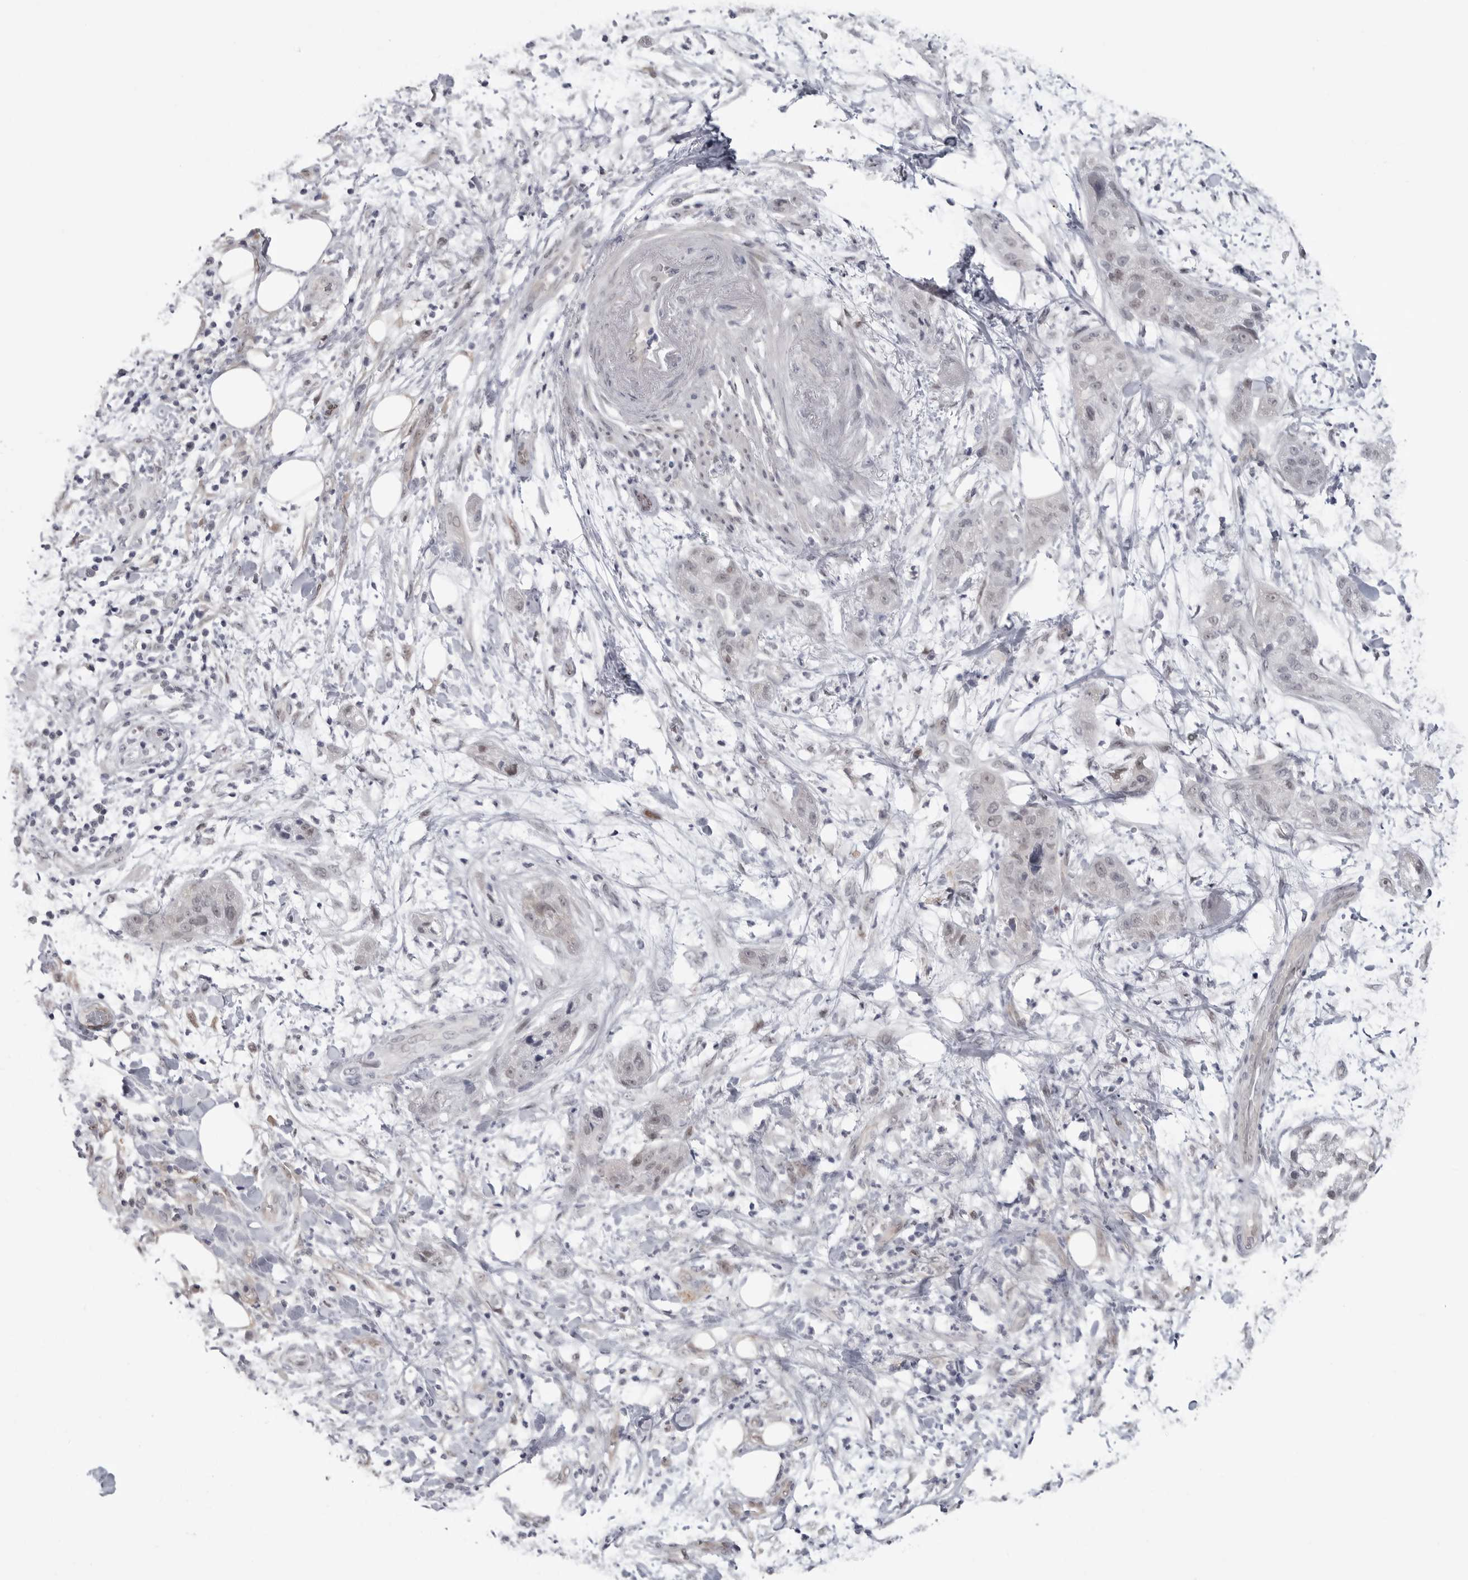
{"staining": {"intensity": "weak", "quantity": "25%-75%", "location": "nuclear"}, "tissue": "pancreatic cancer", "cell_type": "Tumor cells", "image_type": "cancer", "snomed": [{"axis": "morphology", "description": "Adenocarcinoma, NOS"}, {"axis": "topography", "description": "Pancreas"}], "caption": "Tumor cells reveal low levels of weak nuclear positivity in about 25%-75% of cells in human adenocarcinoma (pancreatic).", "gene": "PNPO", "patient": {"sex": "female", "age": 78}}